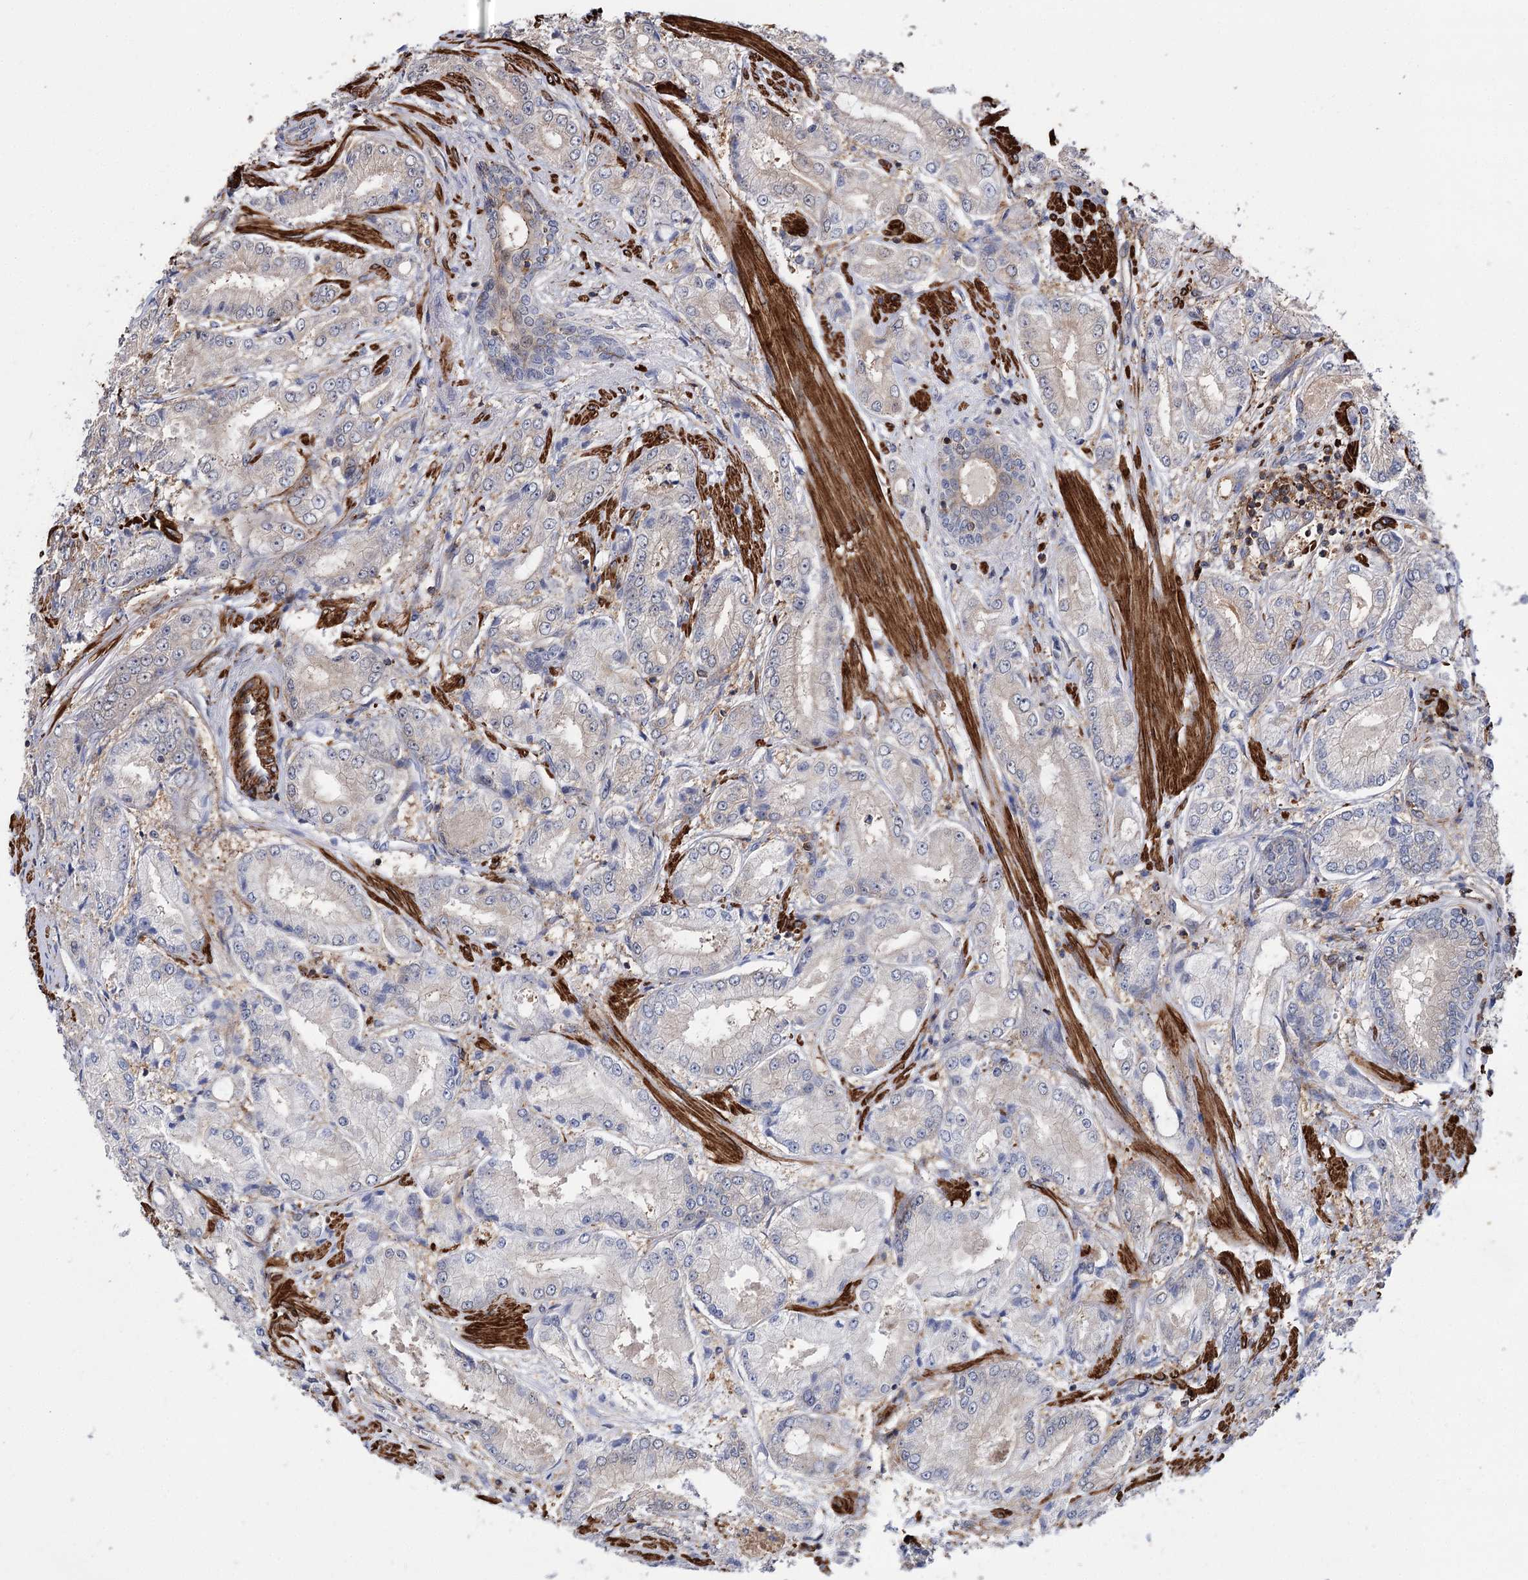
{"staining": {"intensity": "negative", "quantity": "none", "location": "none"}, "tissue": "prostate cancer", "cell_type": "Tumor cells", "image_type": "cancer", "snomed": [{"axis": "morphology", "description": "Adenocarcinoma, High grade"}, {"axis": "topography", "description": "Prostate"}], "caption": "Tumor cells are negative for protein expression in human prostate high-grade adenocarcinoma.", "gene": "DPP3", "patient": {"sex": "male", "age": 59}}